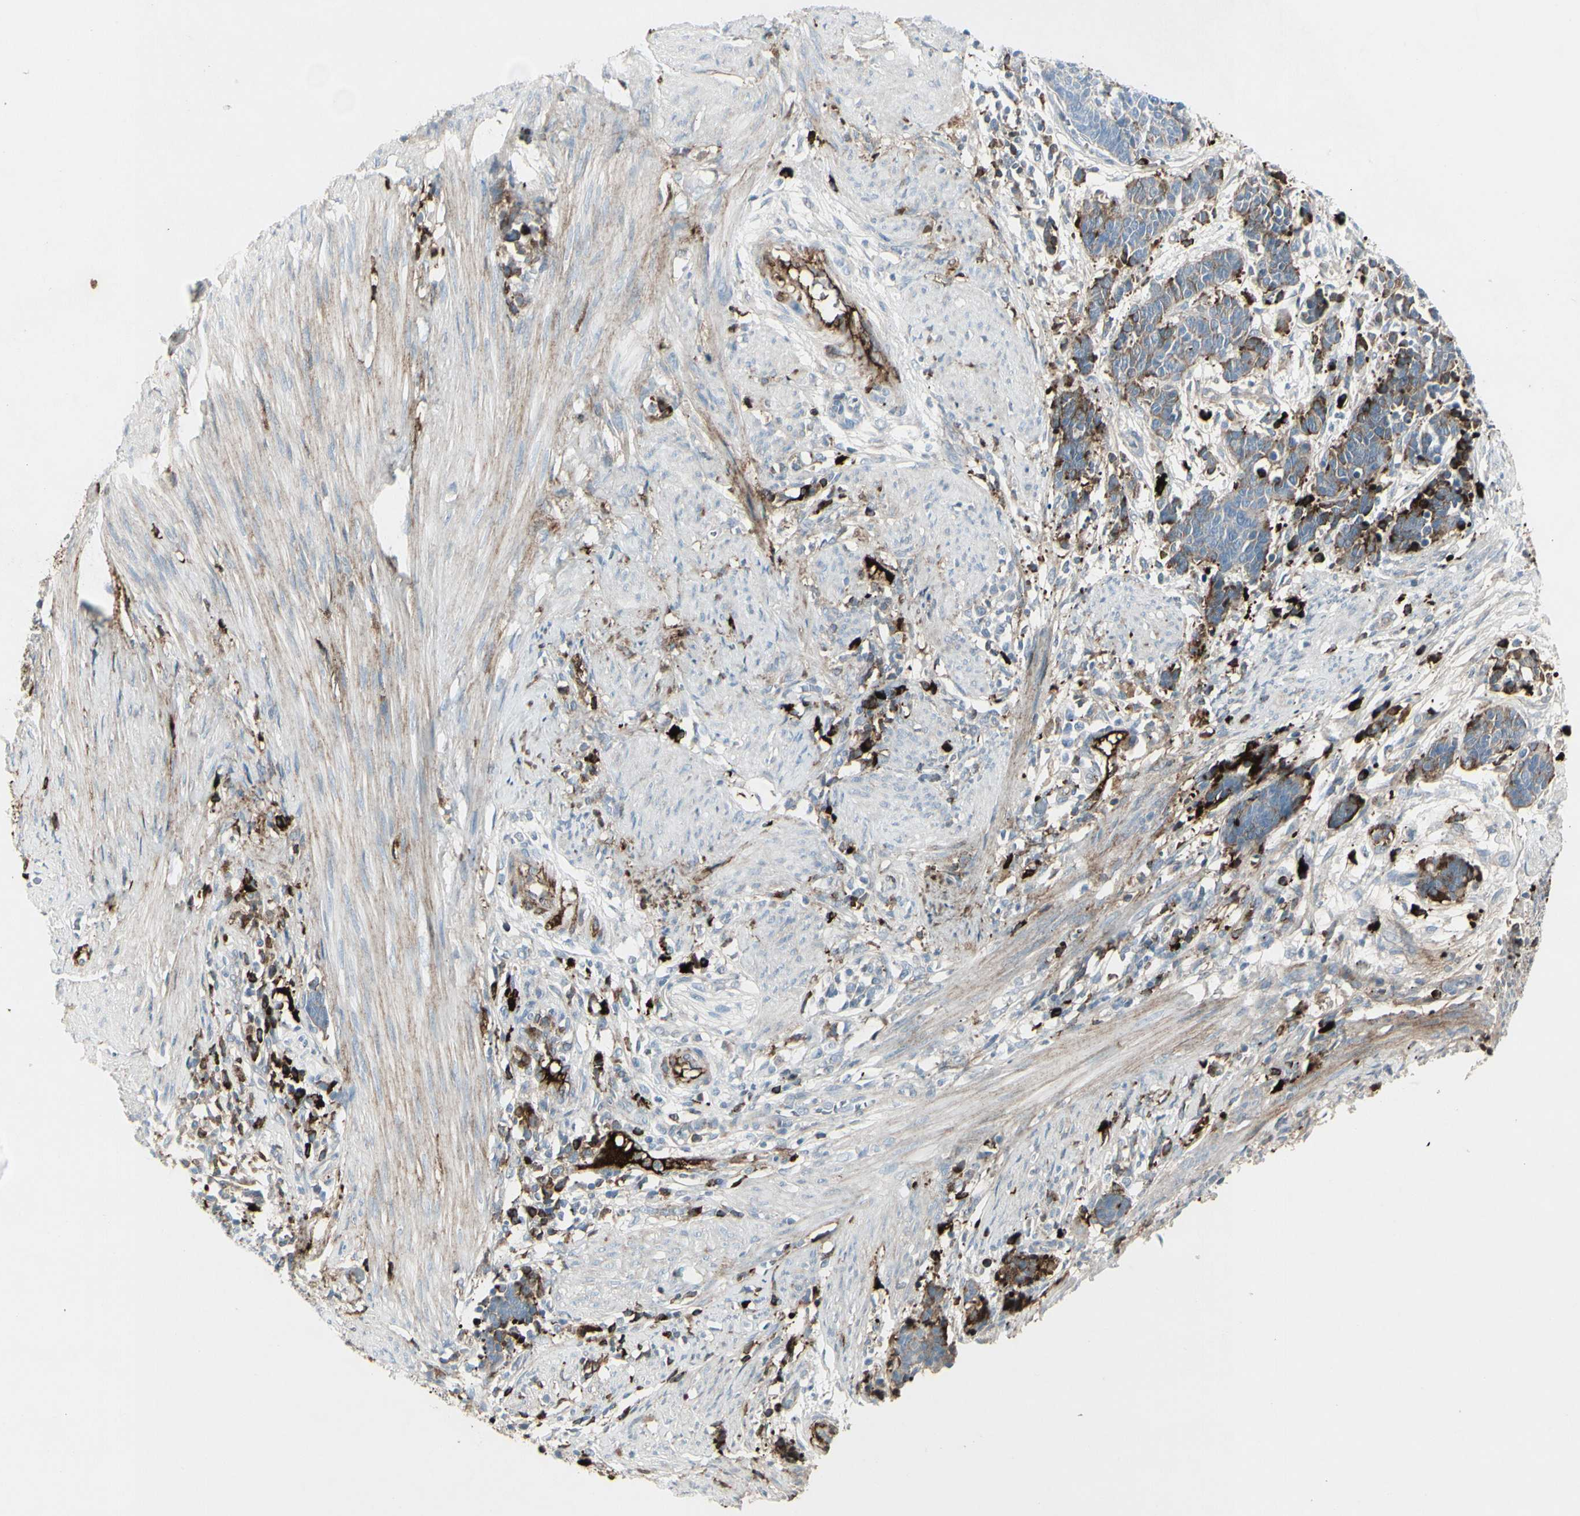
{"staining": {"intensity": "moderate", "quantity": "<25%", "location": "cytoplasmic/membranous"}, "tissue": "cervical cancer", "cell_type": "Tumor cells", "image_type": "cancer", "snomed": [{"axis": "morphology", "description": "Squamous cell carcinoma, NOS"}, {"axis": "topography", "description": "Cervix"}], "caption": "Immunohistochemistry (IHC) of cervical squamous cell carcinoma exhibits low levels of moderate cytoplasmic/membranous expression in about <25% of tumor cells.", "gene": "IGHG1", "patient": {"sex": "female", "age": 35}}